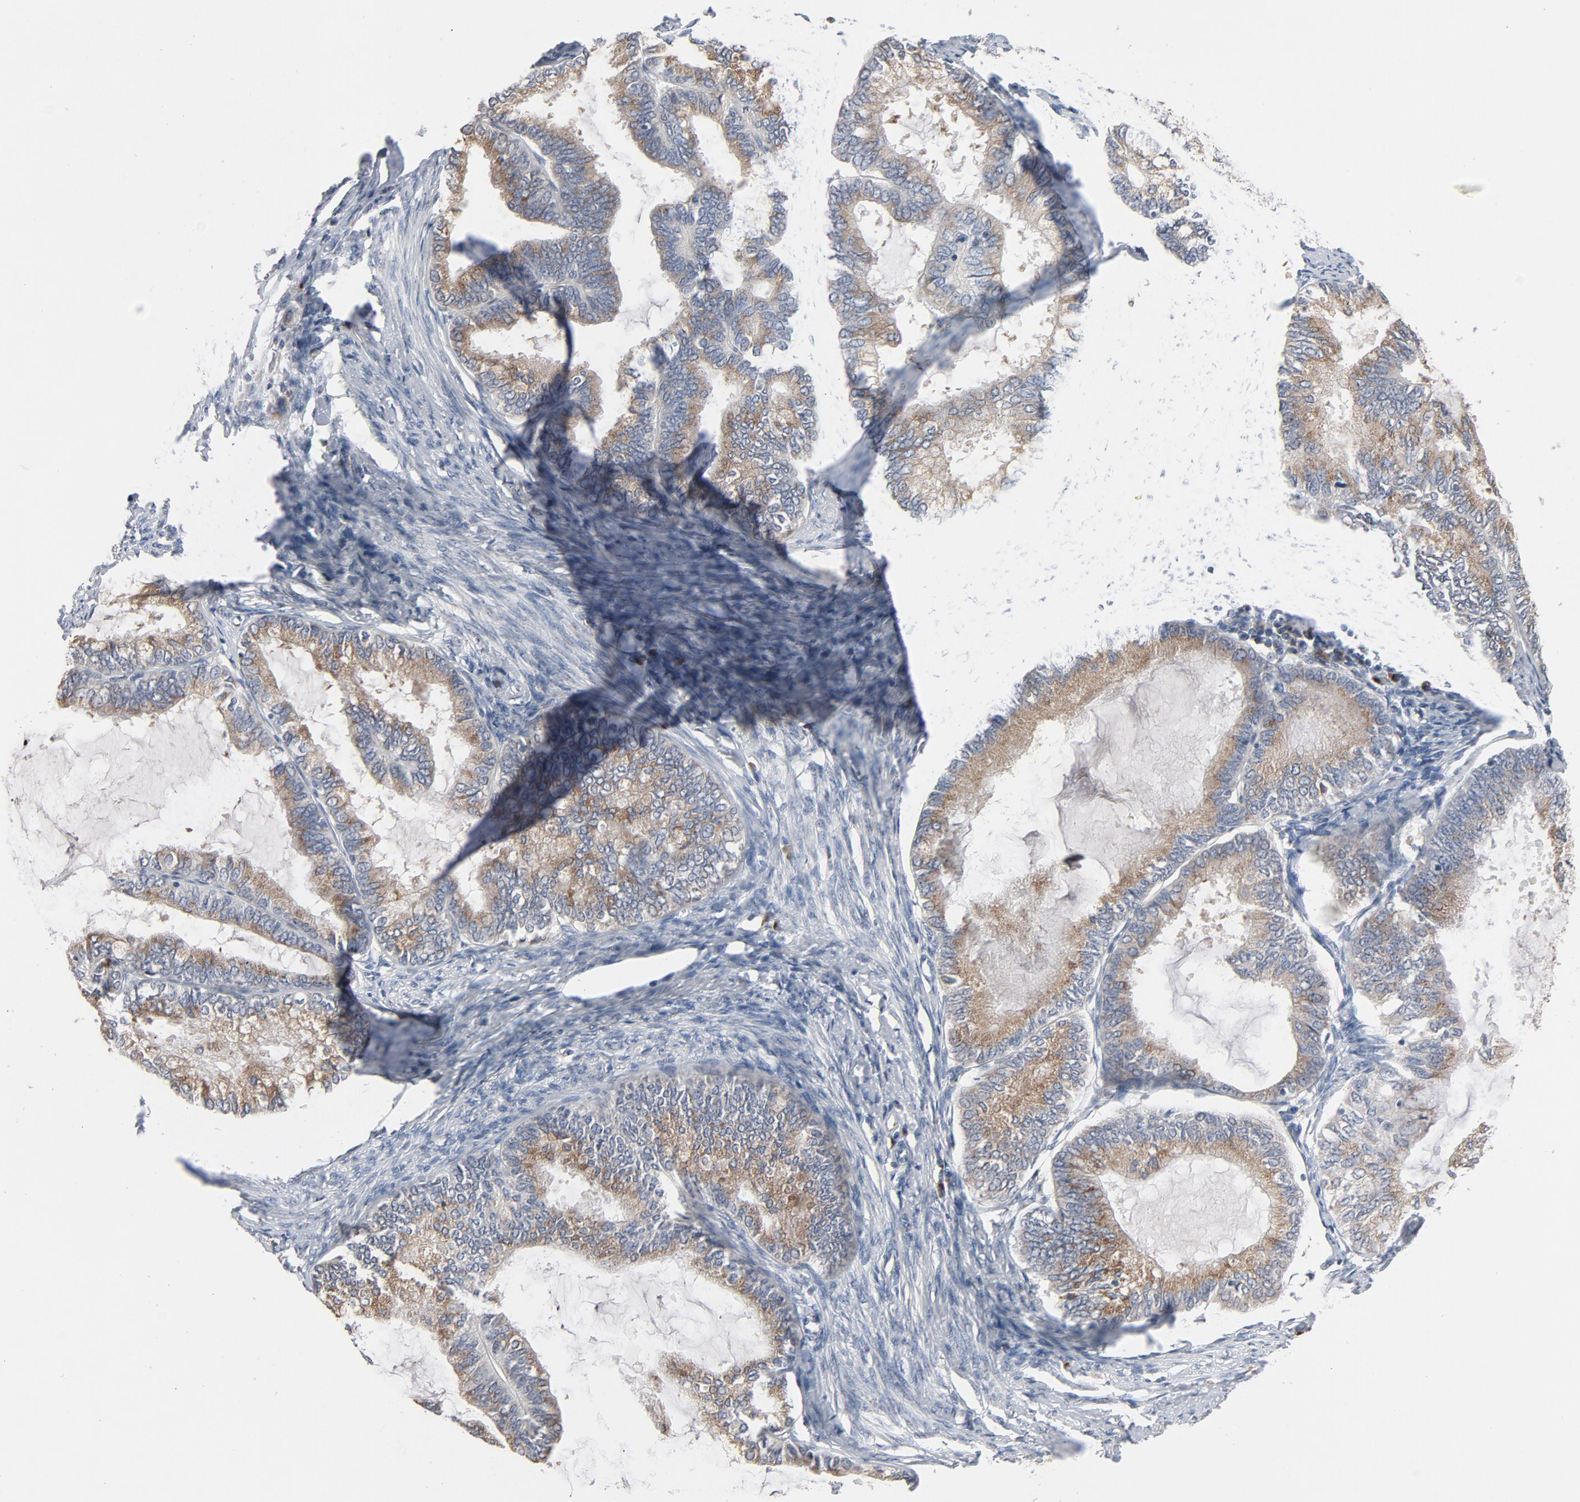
{"staining": {"intensity": "weak", "quantity": ">75%", "location": "cytoplasmic/membranous"}, "tissue": "endometrial cancer", "cell_type": "Tumor cells", "image_type": "cancer", "snomed": [{"axis": "morphology", "description": "Adenocarcinoma, NOS"}, {"axis": "topography", "description": "Endometrium"}], "caption": "IHC (DAB (3,3'-diaminobenzidine)) staining of endometrial adenocarcinoma shows weak cytoplasmic/membranous protein expression in about >75% of tumor cells.", "gene": "LMAN2", "patient": {"sex": "female", "age": 75}}